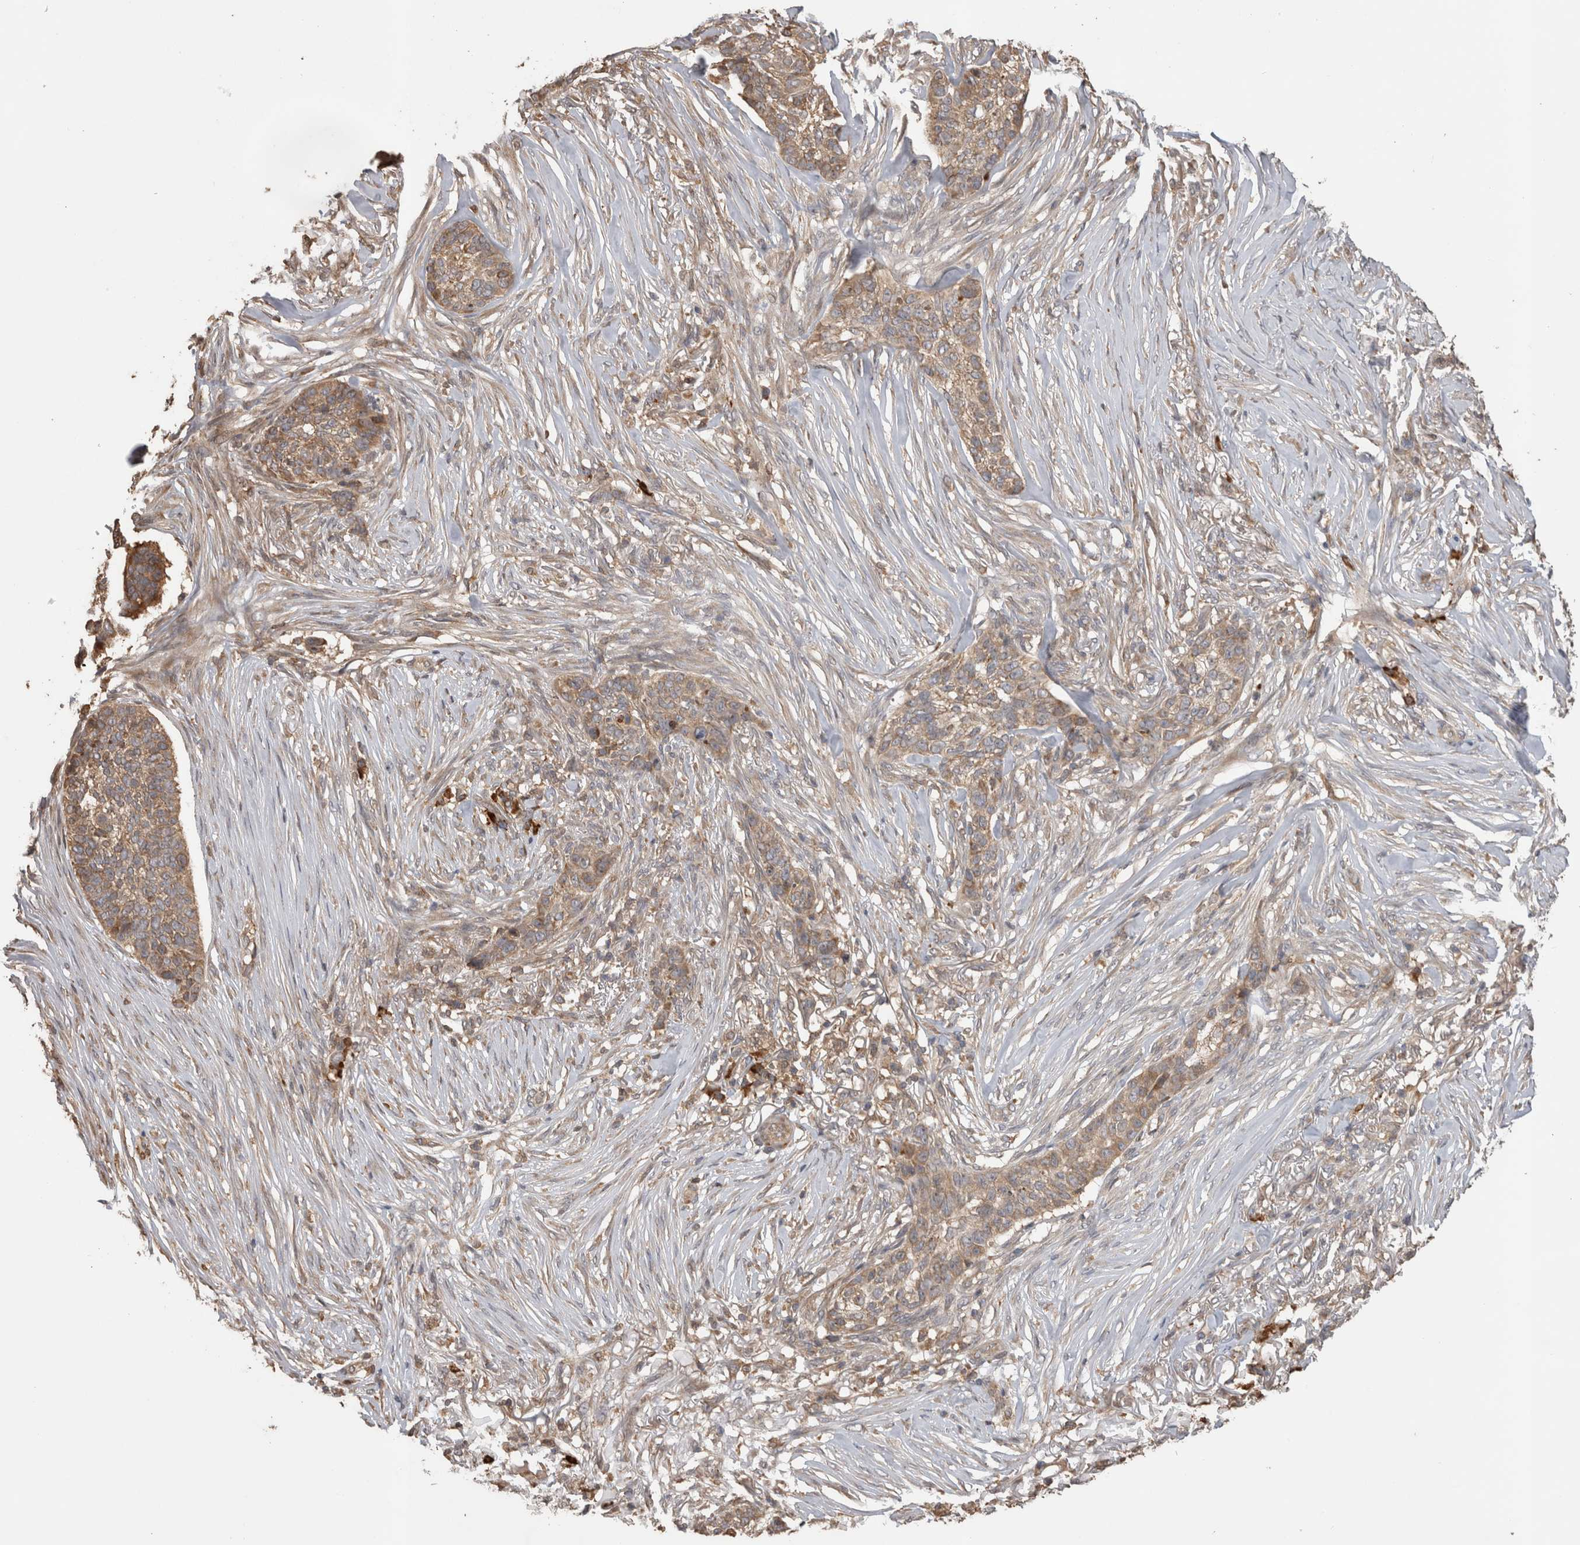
{"staining": {"intensity": "weak", "quantity": ">75%", "location": "cytoplasmic/membranous"}, "tissue": "skin cancer", "cell_type": "Tumor cells", "image_type": "cancer", "snomed": [{"axis": "morphology", "description": "Basal cell carcinoma"}, {"axis": "topography", "description": "Skin"}], "caption": "A brown stain labels weak cytoplasmic/membranous staining of a protein in human skin cancer (basal cell carcinoma) tumor cells.", "gene": "TBCE", "patient": {"sex": "male", "age": 85}}